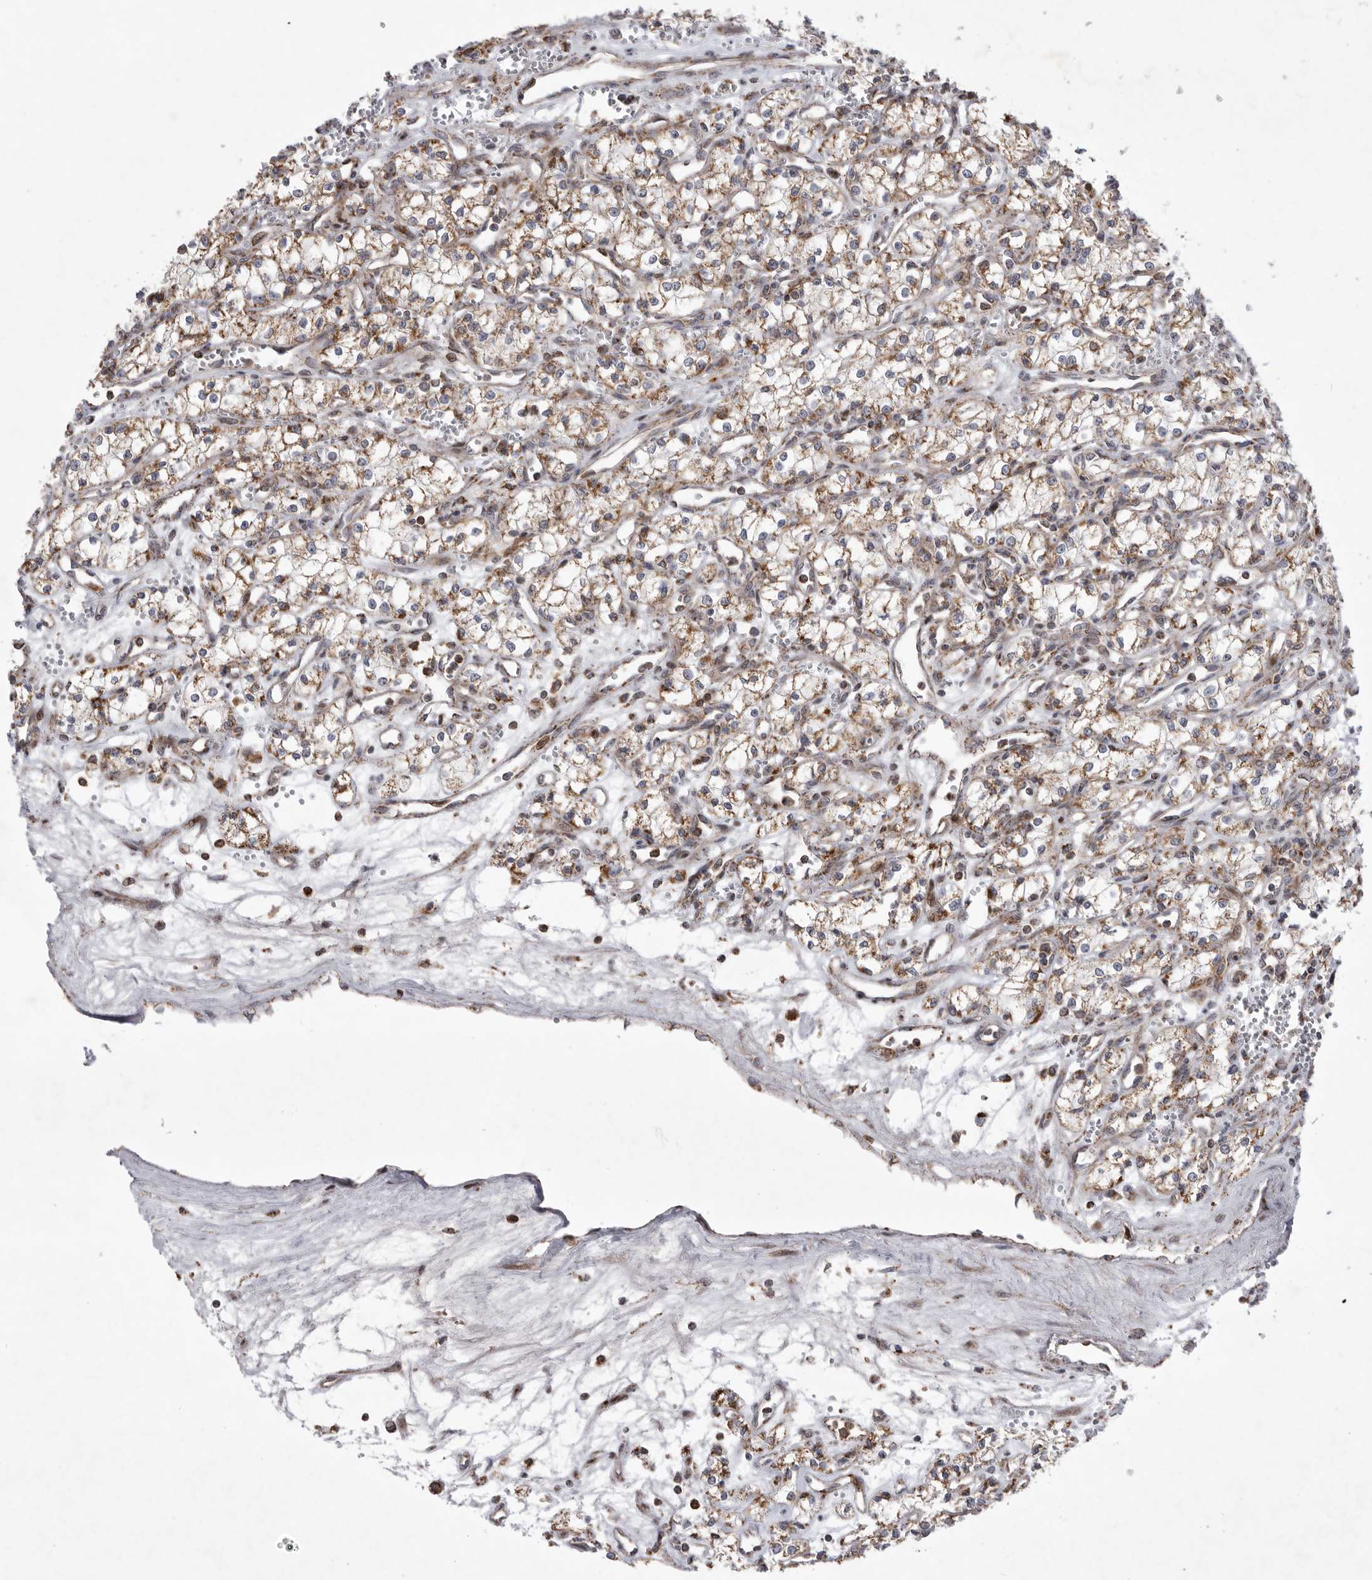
{"staining": {"intensity": "moderate", "quantity": ">75%", "location": "cytoplasmic/membranous"}, "tissue": "renal cancer", "cell_type": "Tumor cells", "image_type": "cancer", "snomed": [{"axis": "morphology", "description": "Adenocarcinoma, NOS"}, {"axis": "topography", "description": "Kidney"}], "caption": "Immunohistochemical staining of human renal adenocarcinoma reveals moderate cytoplasmic/membranous protein expression in about >75% of tumor cells.", "gene": "MPZL1", "patient": {"sex": "male", "age": 59}}